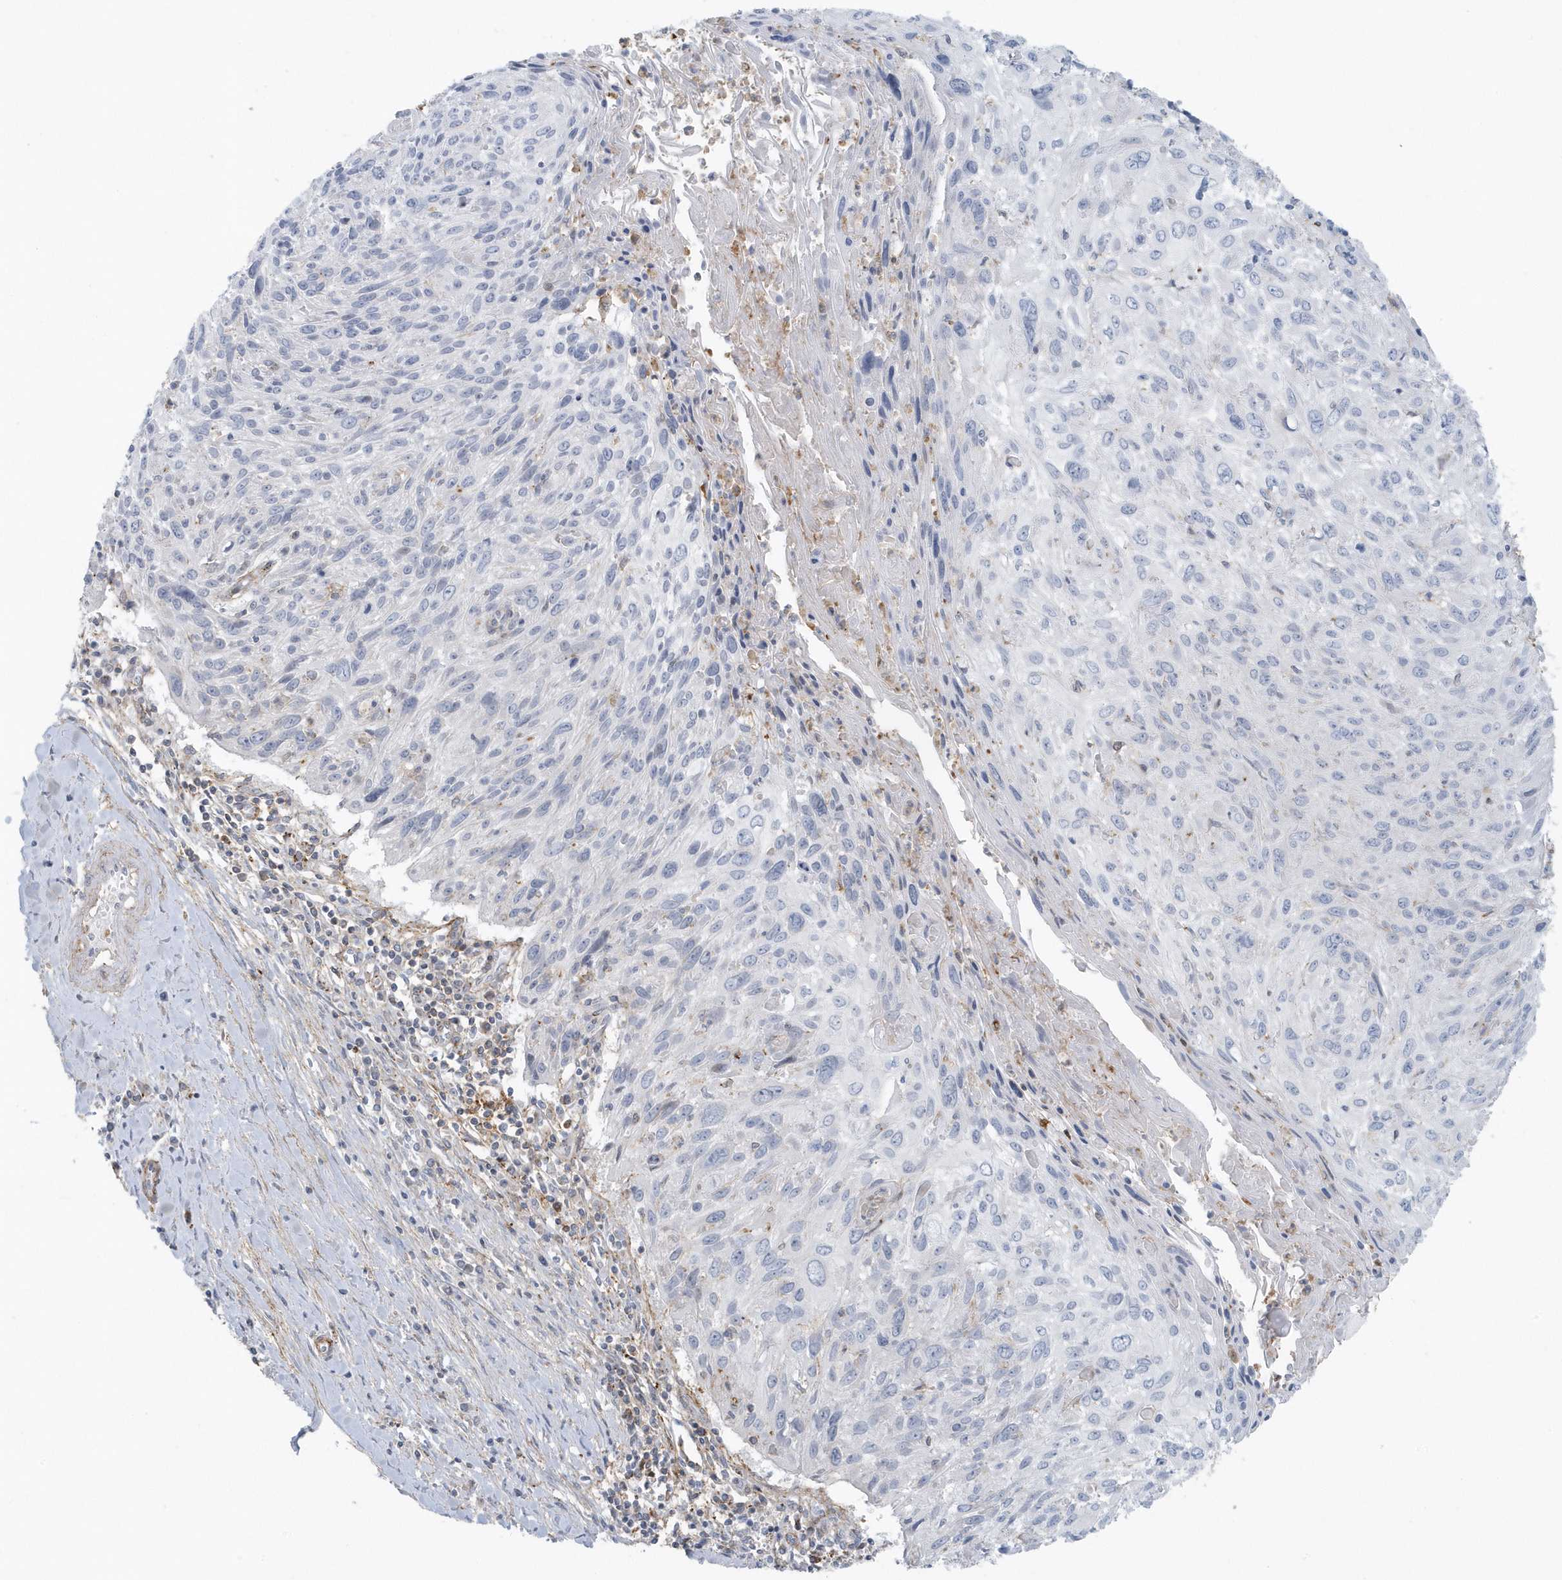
{"staining": {"intensity": "negative", "quantity": "none", "location": "none"}, "tissue": "cervical cancer", "cell_type": "Tumor cells", "image_type": "cancer", "snomed": [{"axis": "morphology", "description": "Squamous cell carcinoma, NOS"}, {"axis": "topography", "description": "Cervix"}], "caption": "Tumor cells show no significant protein staining in cervical cancer. (Brightfield microscopy of DAB immunohistochemistry (IHC) at high magnification).", "gene": "CACNB2", "patient": {"sex": "female", "age": 51}}